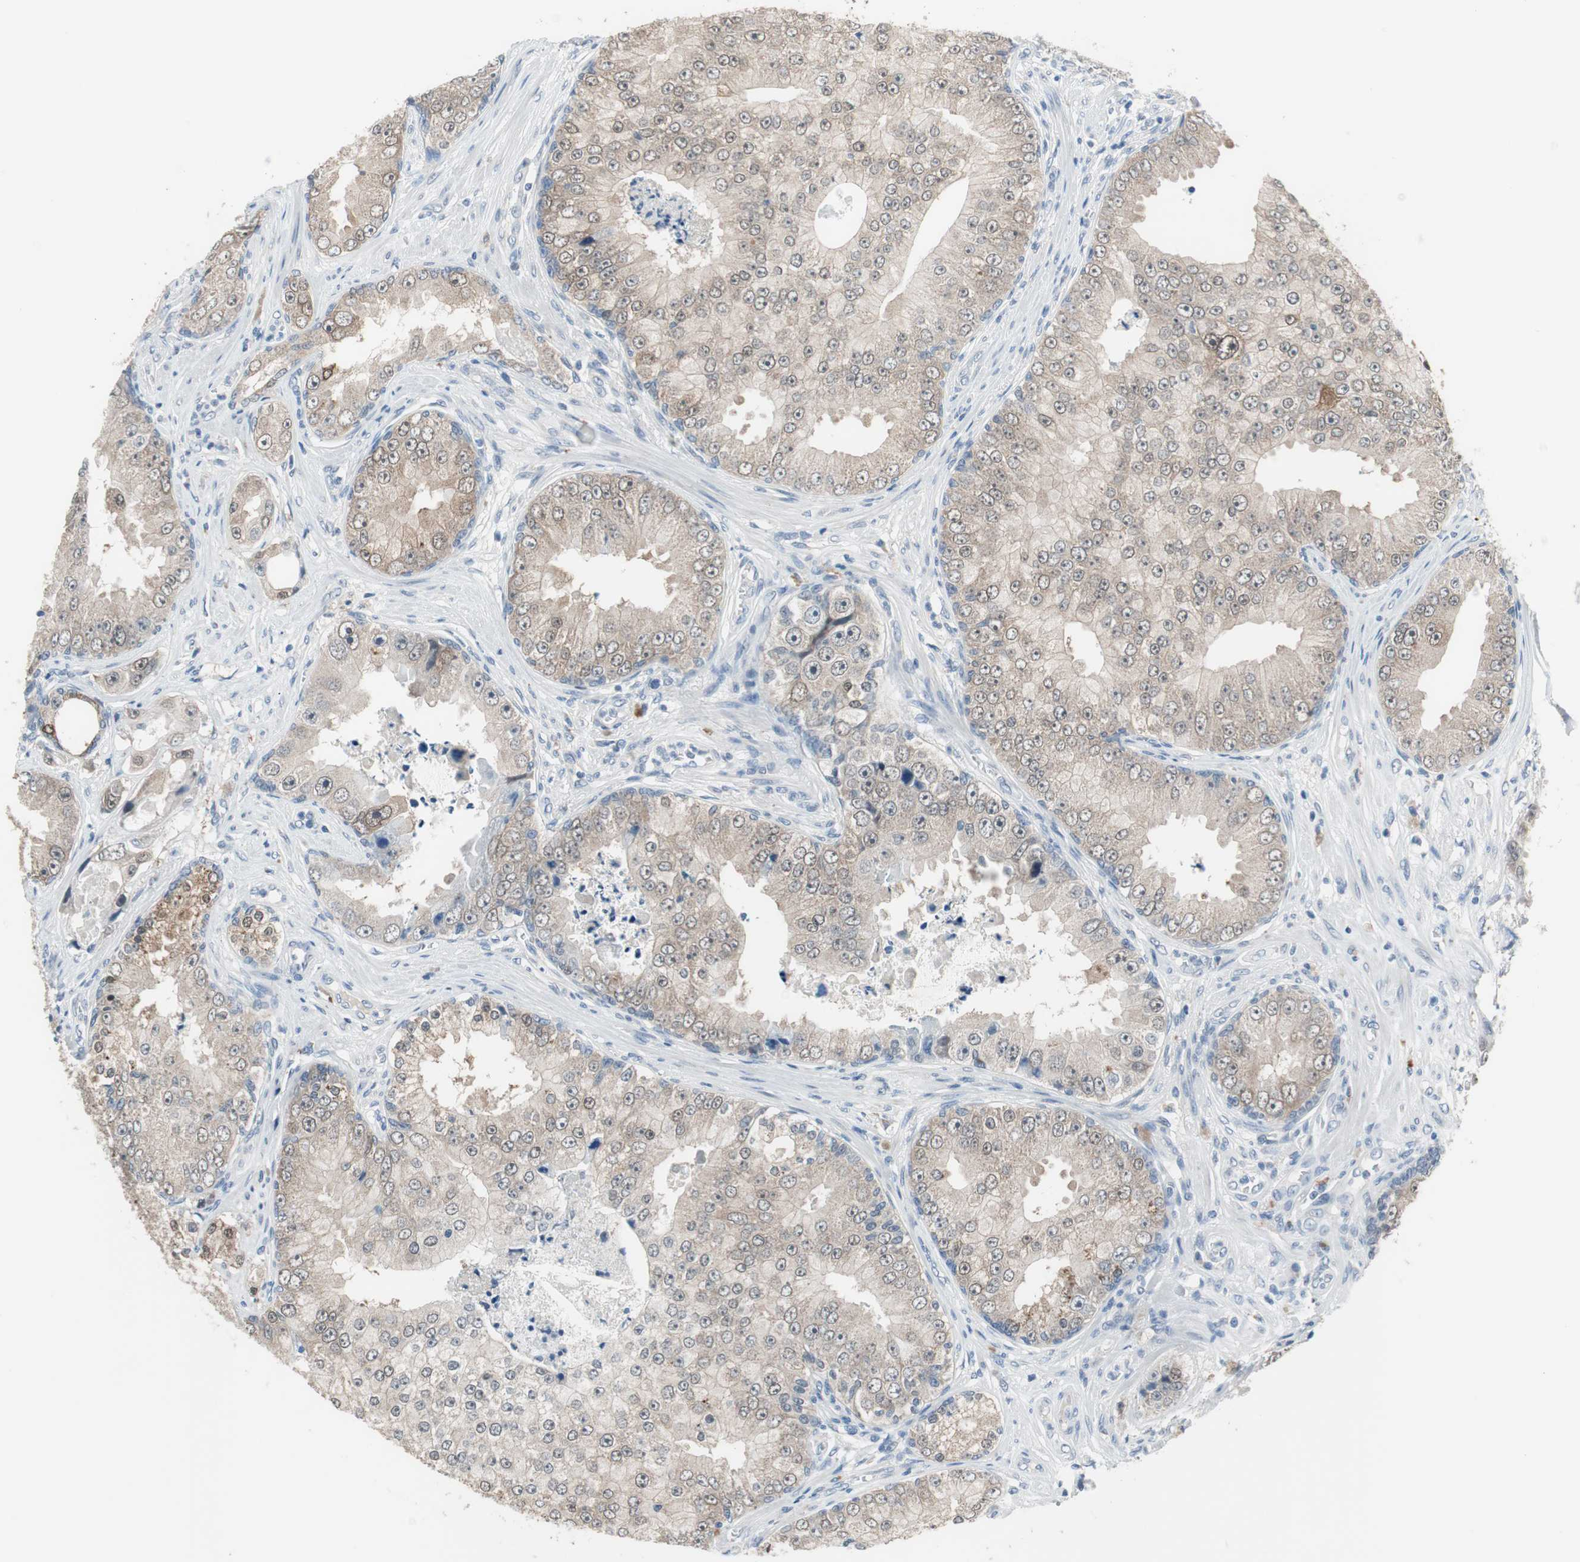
{"staining": {"intensity": "moderate", "quantity": ">75%", "location": "cytoplasmic/membranous"}, "tissue": "prostate cancer", "cell_type": "Tumor cells", "image_type": "cancer", "snomed": [{"axis": "morphology", "description": "Adenocarcinoma, High grade"}, {"axis": "topography", "description": "Prostate"}], "caption": "This is an image of immunohistochemistry staining of prostate cancer, which shows moderate expression in the cytoplasmic/membranous of tumor cells.", "gene": "GRHL1", "patient": {"sex": "male", "age": 73}}